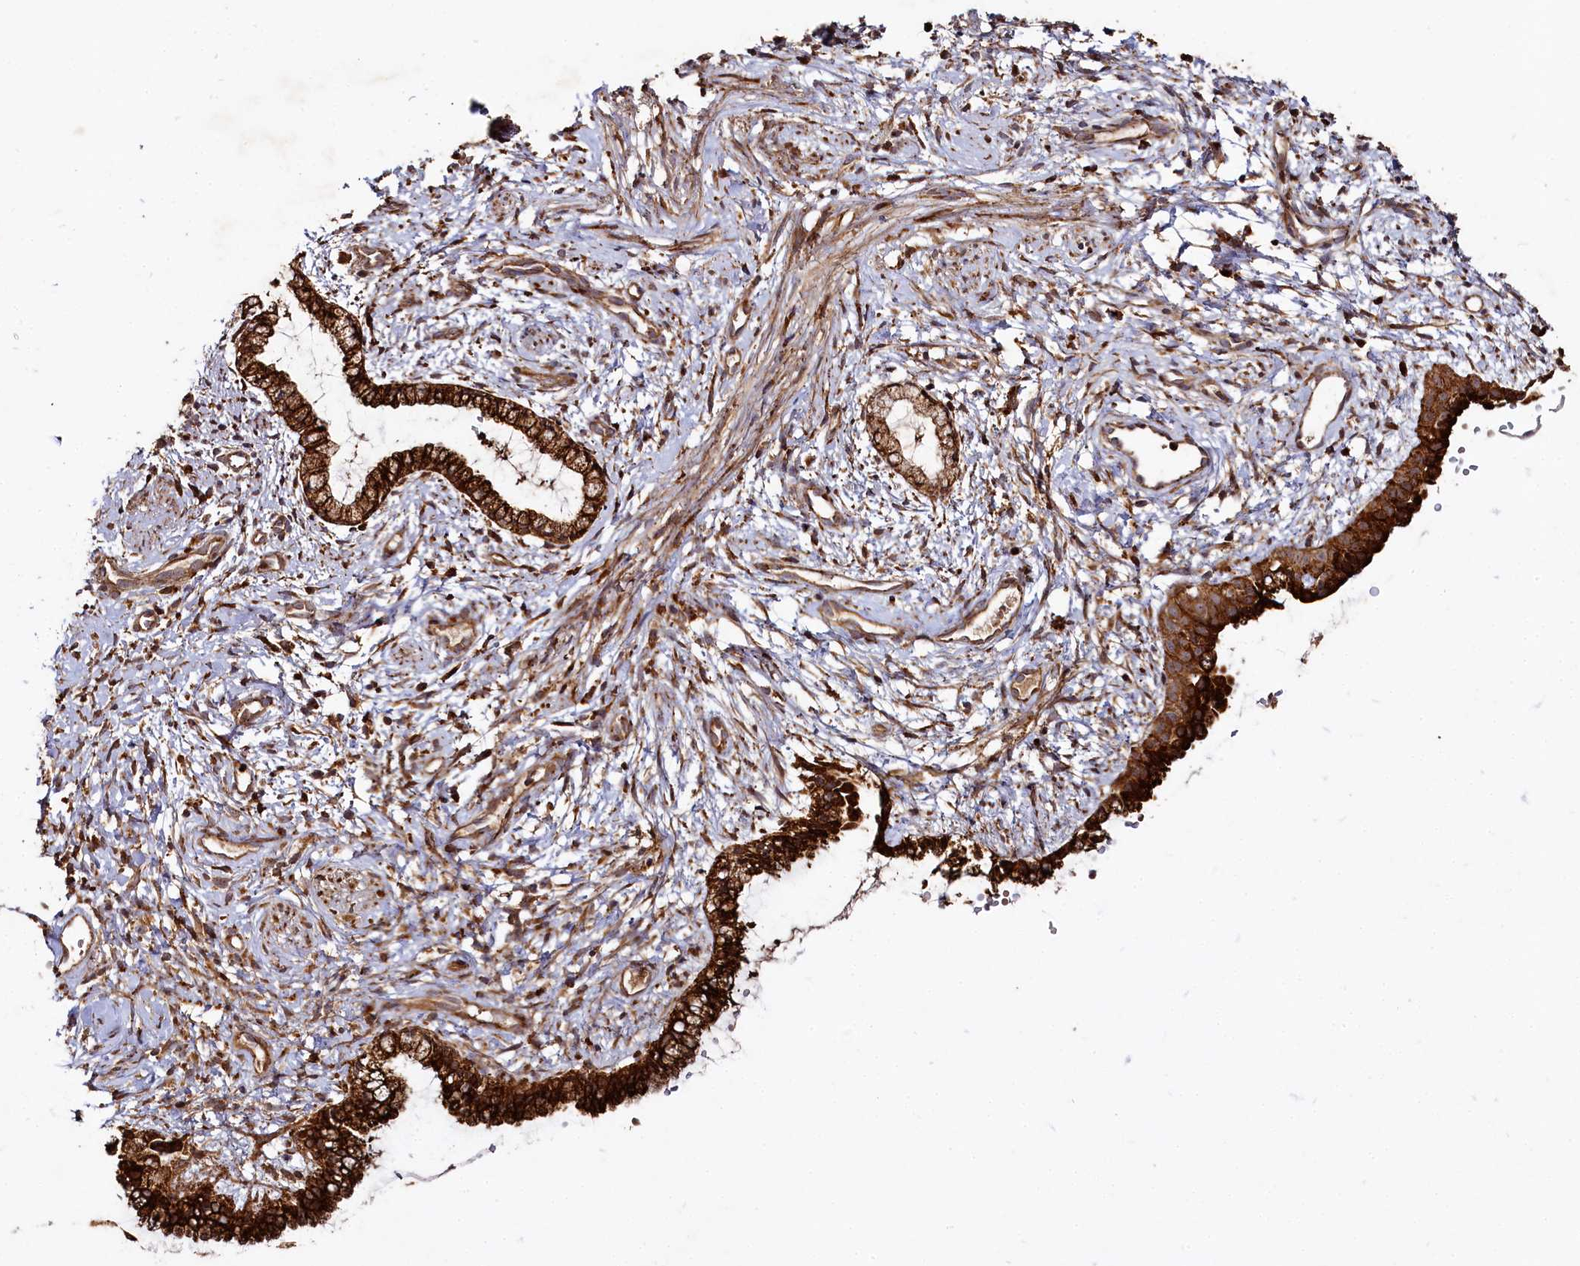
{"staining": {"intensity": "strong", "quantity": ">75%", "location": "cytoplasmic/membranous"}, "tissue": "cervix", "cell_type": "Glandular cells", "image_type": "normal", "snomed": [{"axis": "morphology", "description": "Normal tissue, NOS"}, {"axis": "topography", "description": "Cervix"}], "caption": "Immunohistochemistry (IHC) of unremarkable cervix demonstrates high levels of strong cytoplasmic/membranous staining in about >75% of glandular cells.", "gene": "WDR73", "patient": {"sex": "female", "age": 57}}